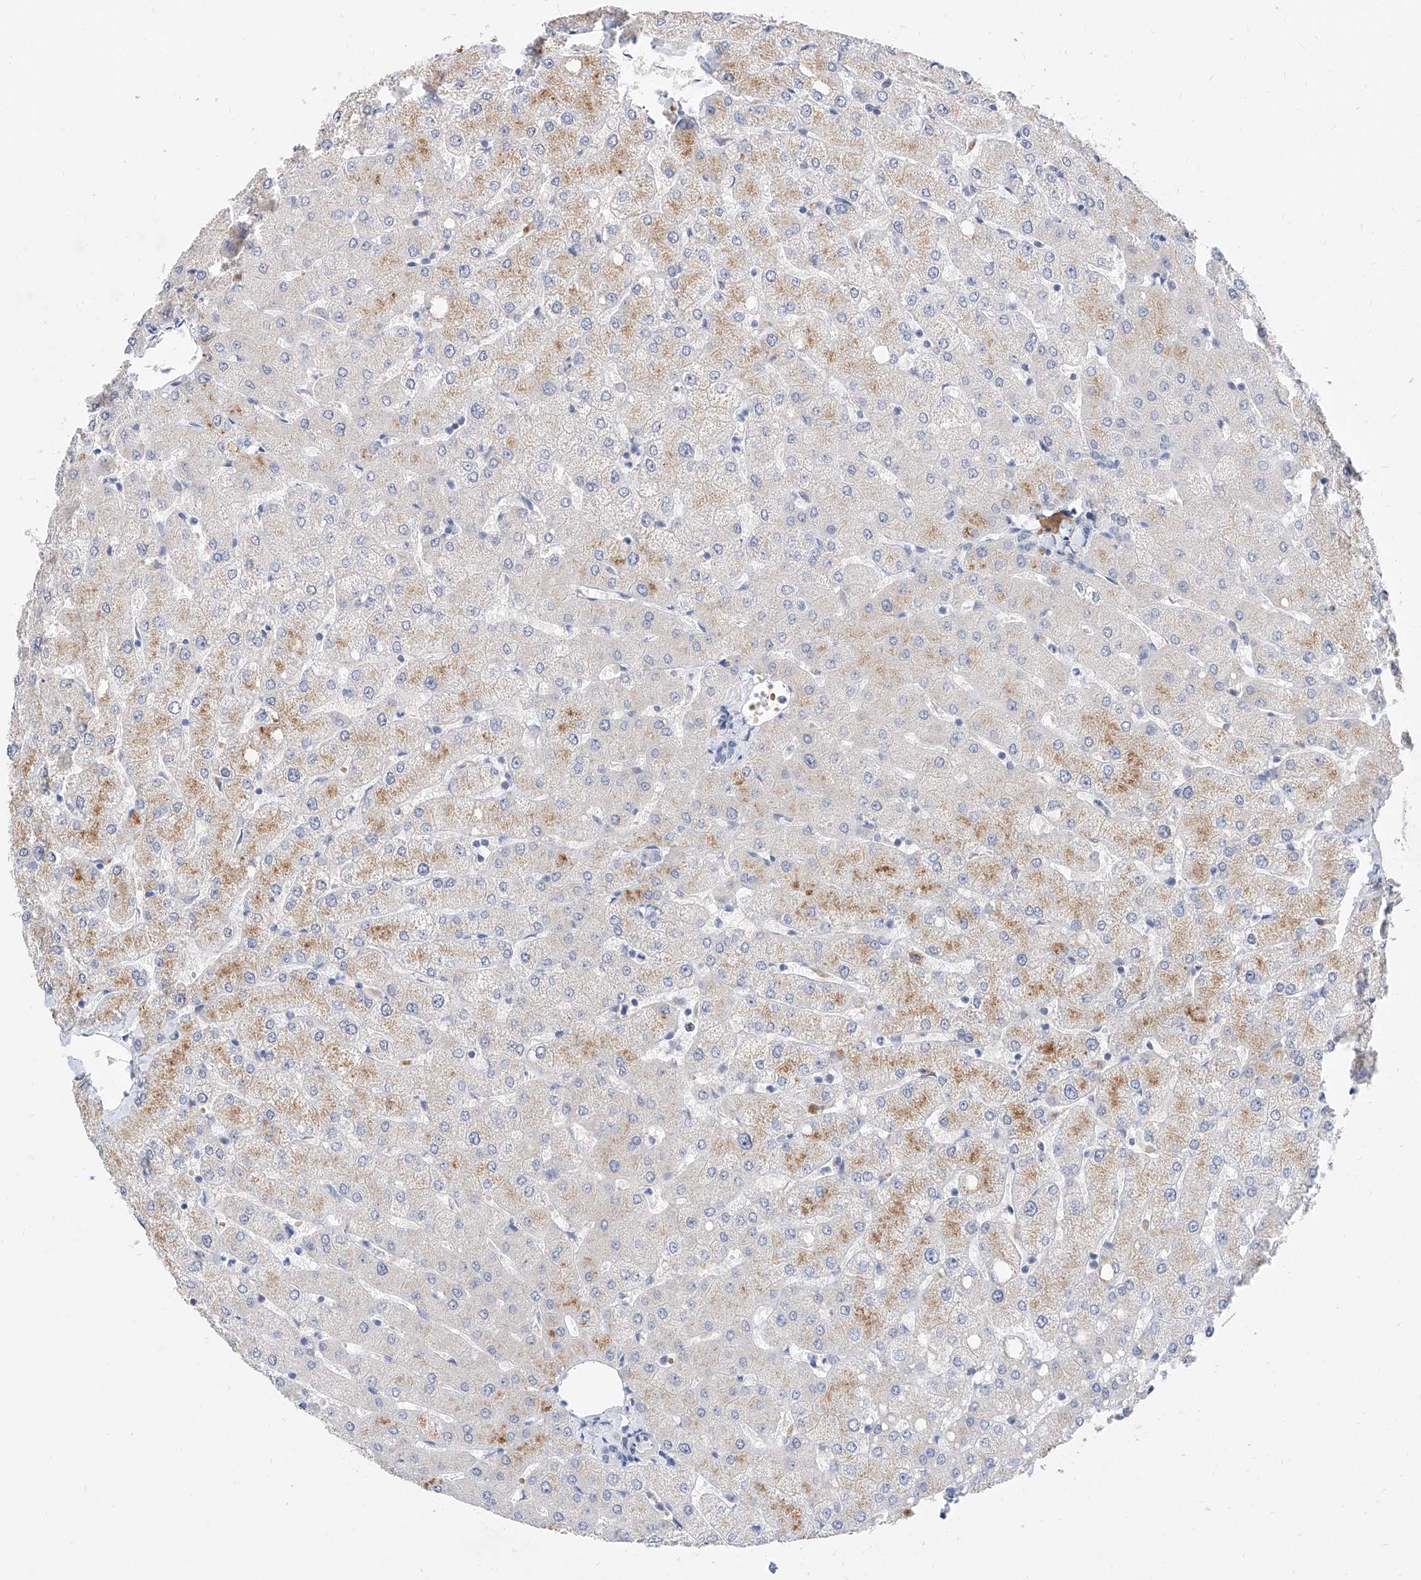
{"staining": {"intensity": "negative", "quantity": "none", "location": "none"}, "tissue": "liver", "cell_type": "Cholangiocytes", "image_type": "normal", "snomed": [{"axis": "morphology", "description": "Normal tissue, NOS"}, {"axis": "topography", "description": "Liver"}], "caption": "This histopathology image is of benign liver stained with immunohistochemistry to label a protein in brown with the nuclei are counter-stained blue. There is no expression in cholangiocytes.", "gene": "BPTF", "patient": {"sex": "female", "age": 54}}